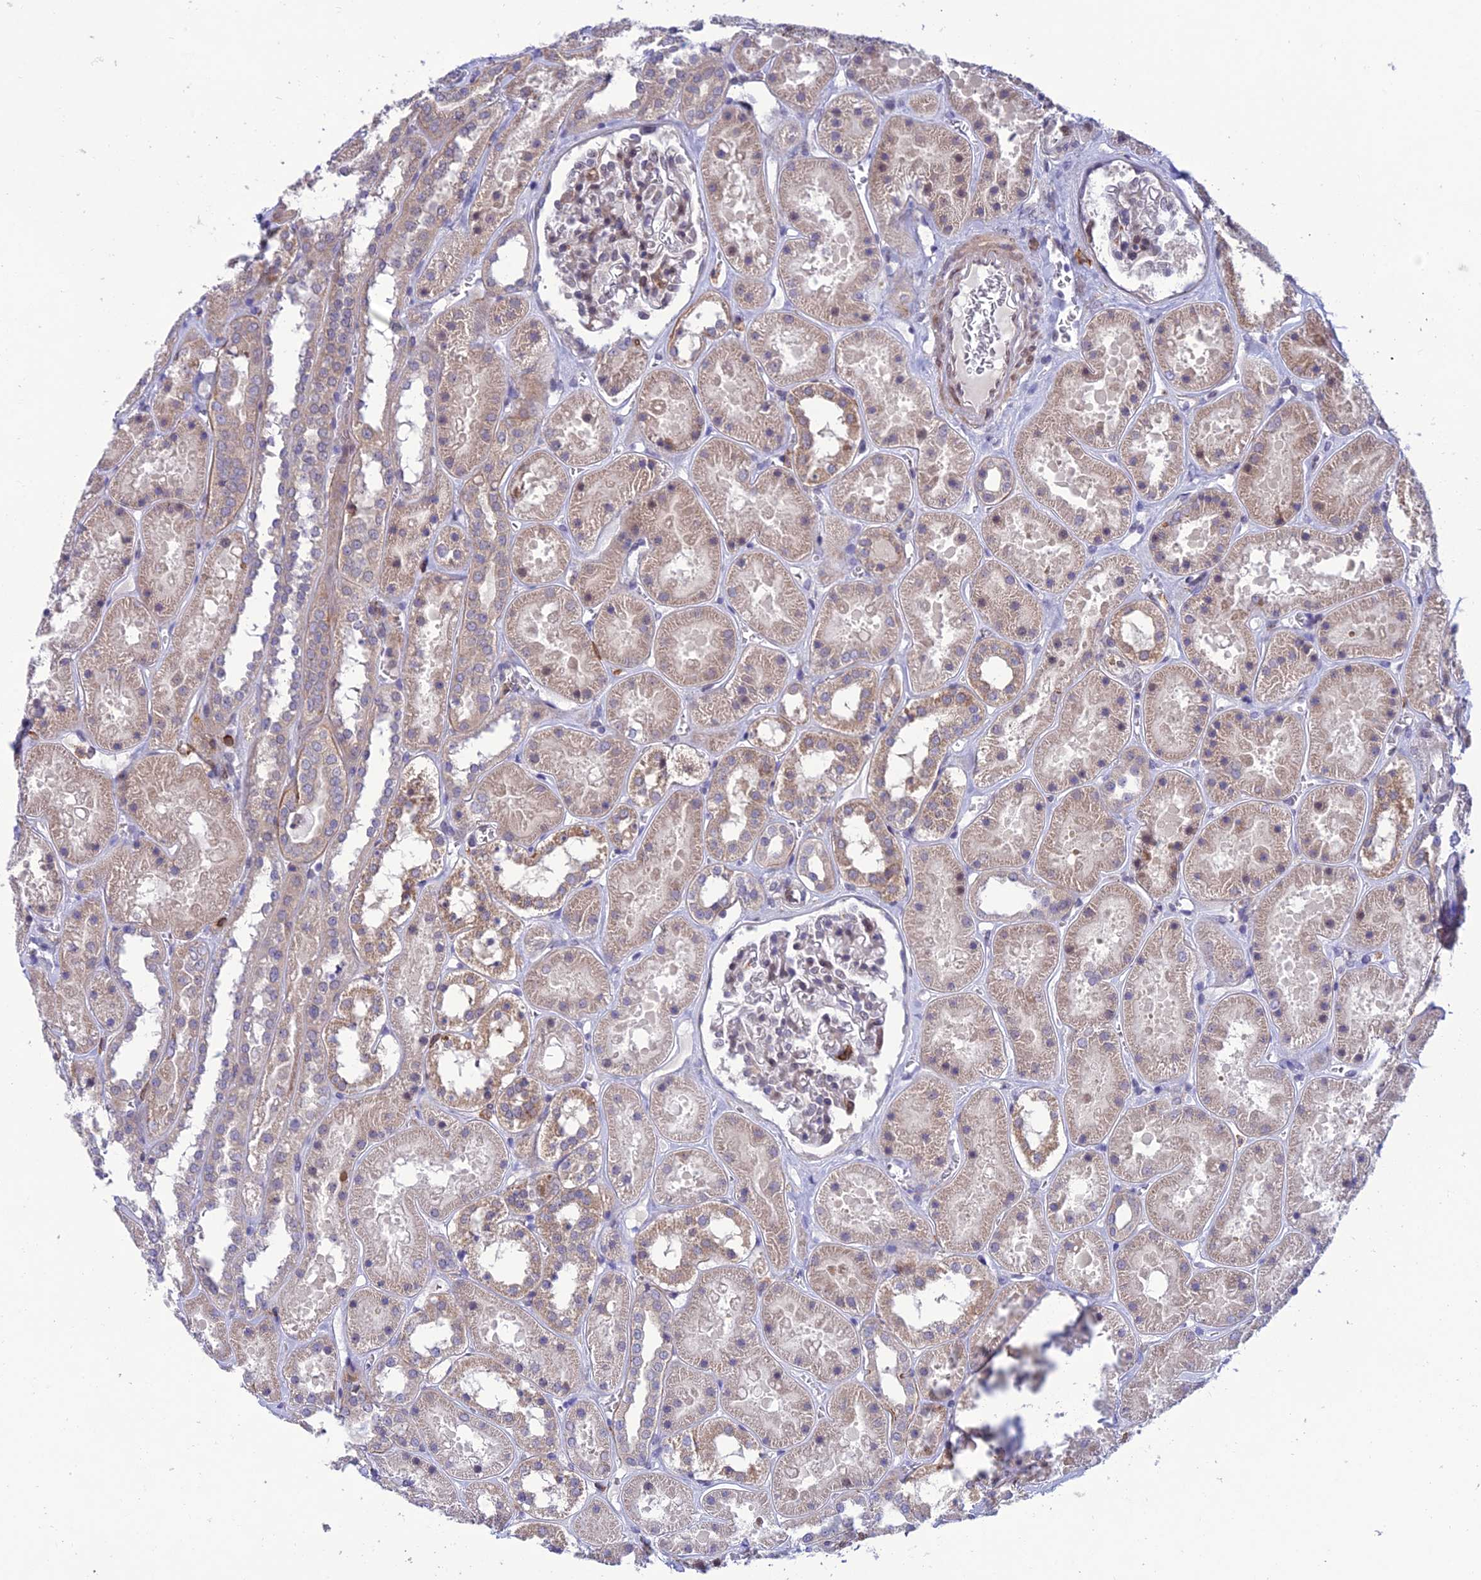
{"staining": {"intensity": "weak", "quantity": "25%-75%", "location": "cytoplasmic/membranous"}, "tissue": "kidney", "cell_type": "Cells in glomeruli", "image_type": "normal", "snomed": [{"axis": "morphology", "description": "Normal tissue, NOS"}, {"axis": "topography", "description": "Kidney"}], "caption": "Immunohistochemistry (IHC) staining of normal kidney, which exhibits low levels of weak cytoplasmic/membranous expression in approximately 25%-75% of cells in glomeruli indicating weak cytoplasmic/membranous protein staining. The staining was performed using DAB (3,3'-diaminobenzidine) (brown) for protein detection and nuclei were counterstained in hematoxylin (blue).", "gene": "FAM76A", "patient": {"sex": "female", "age": 41}}